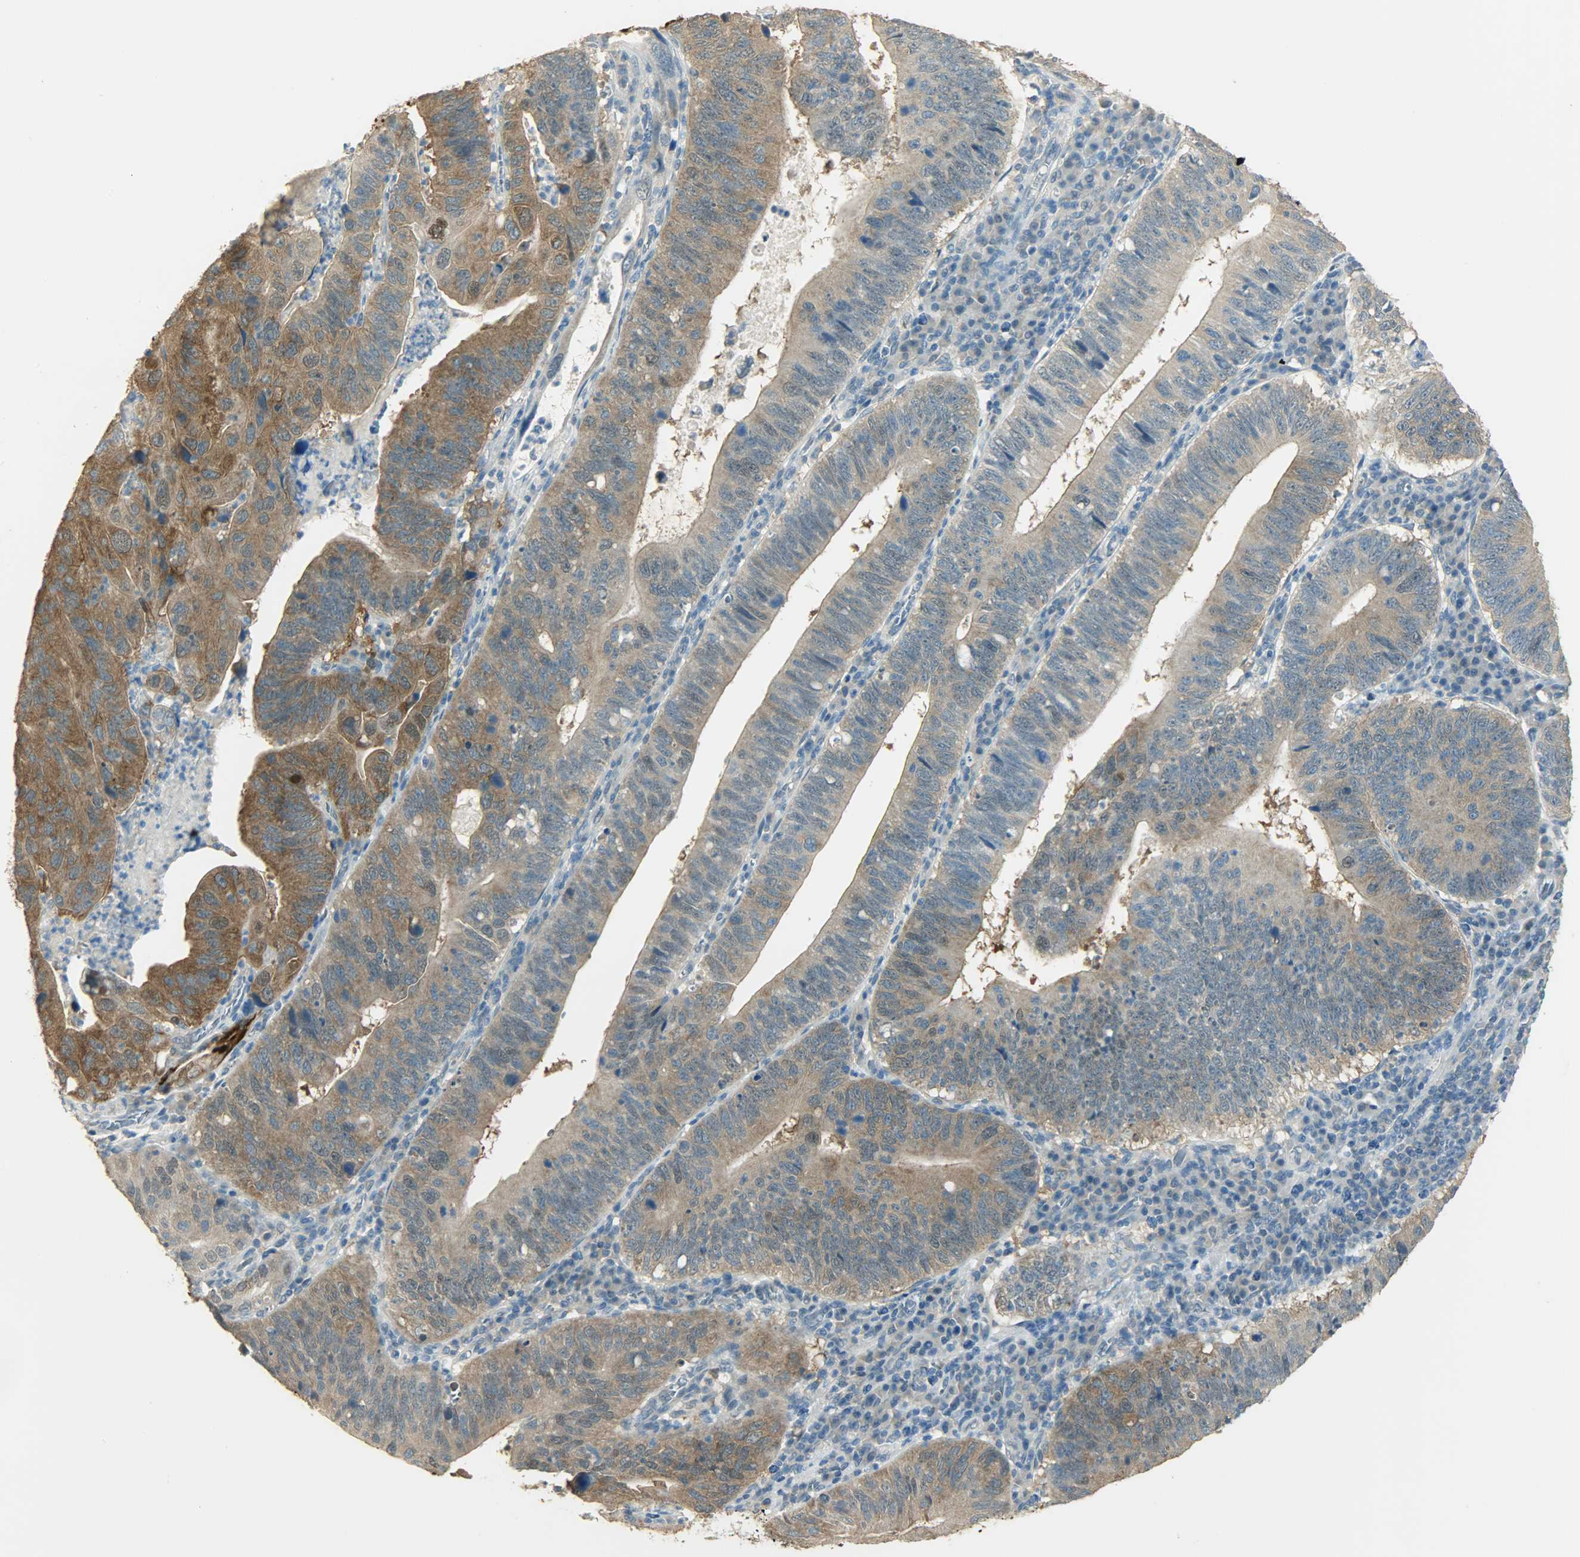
{"staining": {"intensity": "strong", "quantity": ">75%", "location": "cytoplasmic/membranous"}, "tissue": "stomach cancer", "cell_type": "Tumor cells", "image_type": "cancer", "snomed": [{"axis": "morphology", "description": "Adenocarcinoma, NOS"}, {"axis": "topography", "description": "Stomach"}], "caption": "Human stomach adenocarcinoma stained with a brown dye reveals strong cytoplasmic/membranous positive positivity in about >75% of tumor cells.", "gene": "PRMT5", "patient": {"sex": "male", "age": 59}}